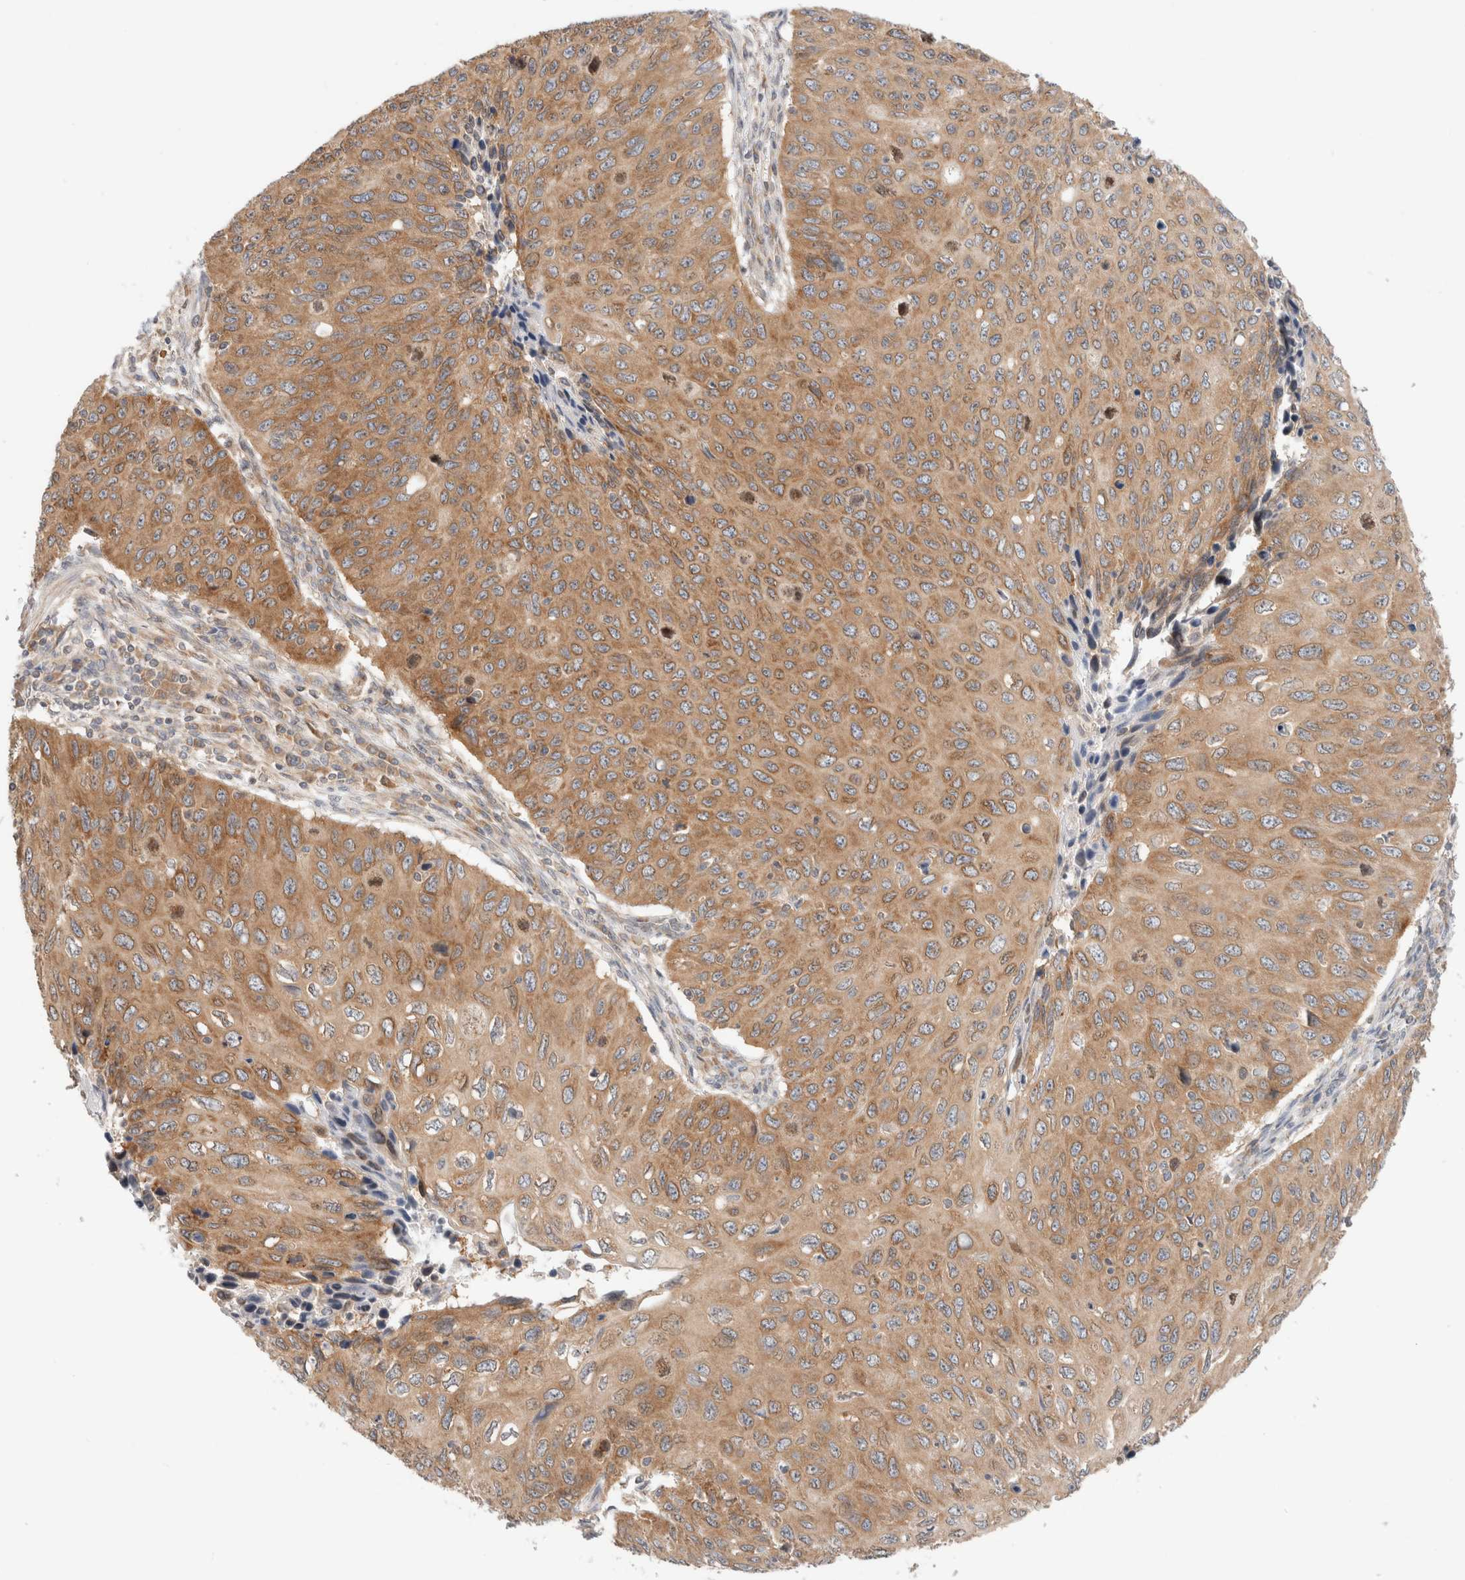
{"staining": {"intensity": "moderate", "quantity": ">75%", "location": "cytoplasmic/membranous"}, "tissue": "cervical cancer", "cell_type": "Tumor cells", "image_type": "cancer", "snomed": [{"axis": "morphology", "description": "Squamous cell carcinoma, NOS"}, {"axis": "topography", "description": "Cervix"}], "caption": "Moderate cytoplasmic/membranous staining is present in approximately >75% of tumor cells in cervical squamous cell carcinoma.", "gene": "MARK3", "patient": {"sex": "female", "age": 53}}